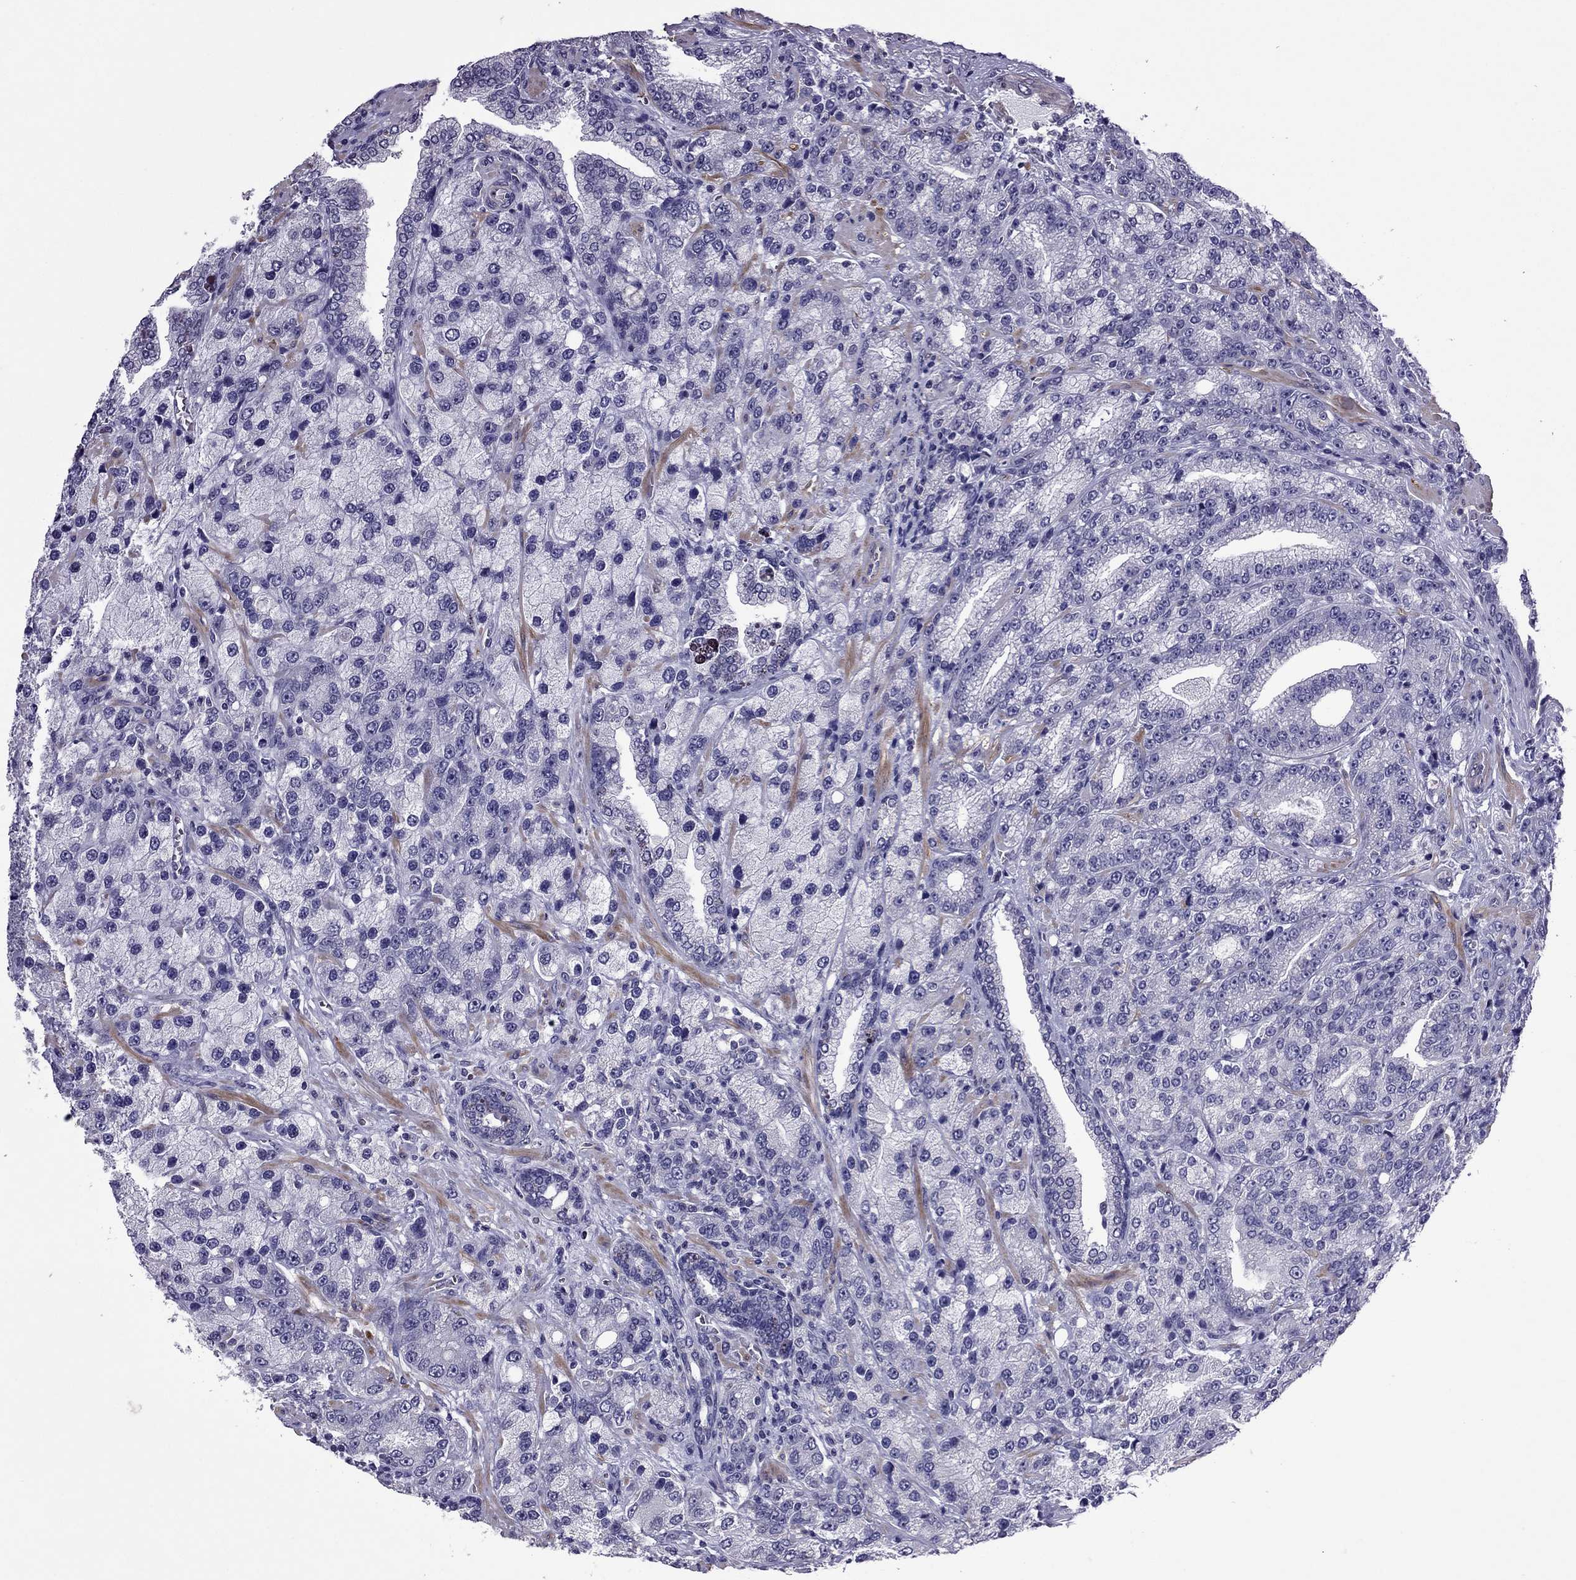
{"staining": {"intensity": "negative", "quantity": "none", "location": "none"}, "tissue": "prostate cancer", "cell_type": "Tumor cells", "image_type": "cancer", "snomed": [{"axis": "morphology", "description": "Adenocarcinoma, NOS"}, {"axis": "topography", "description": "Prostate"}], "caption": "This is an immunohistochemistry image of adenocarcinoma (prostate). There is no positivity in tumor cells.", "gene": "SLC16A8", "patient": {"sex": "male", "age": 63}}